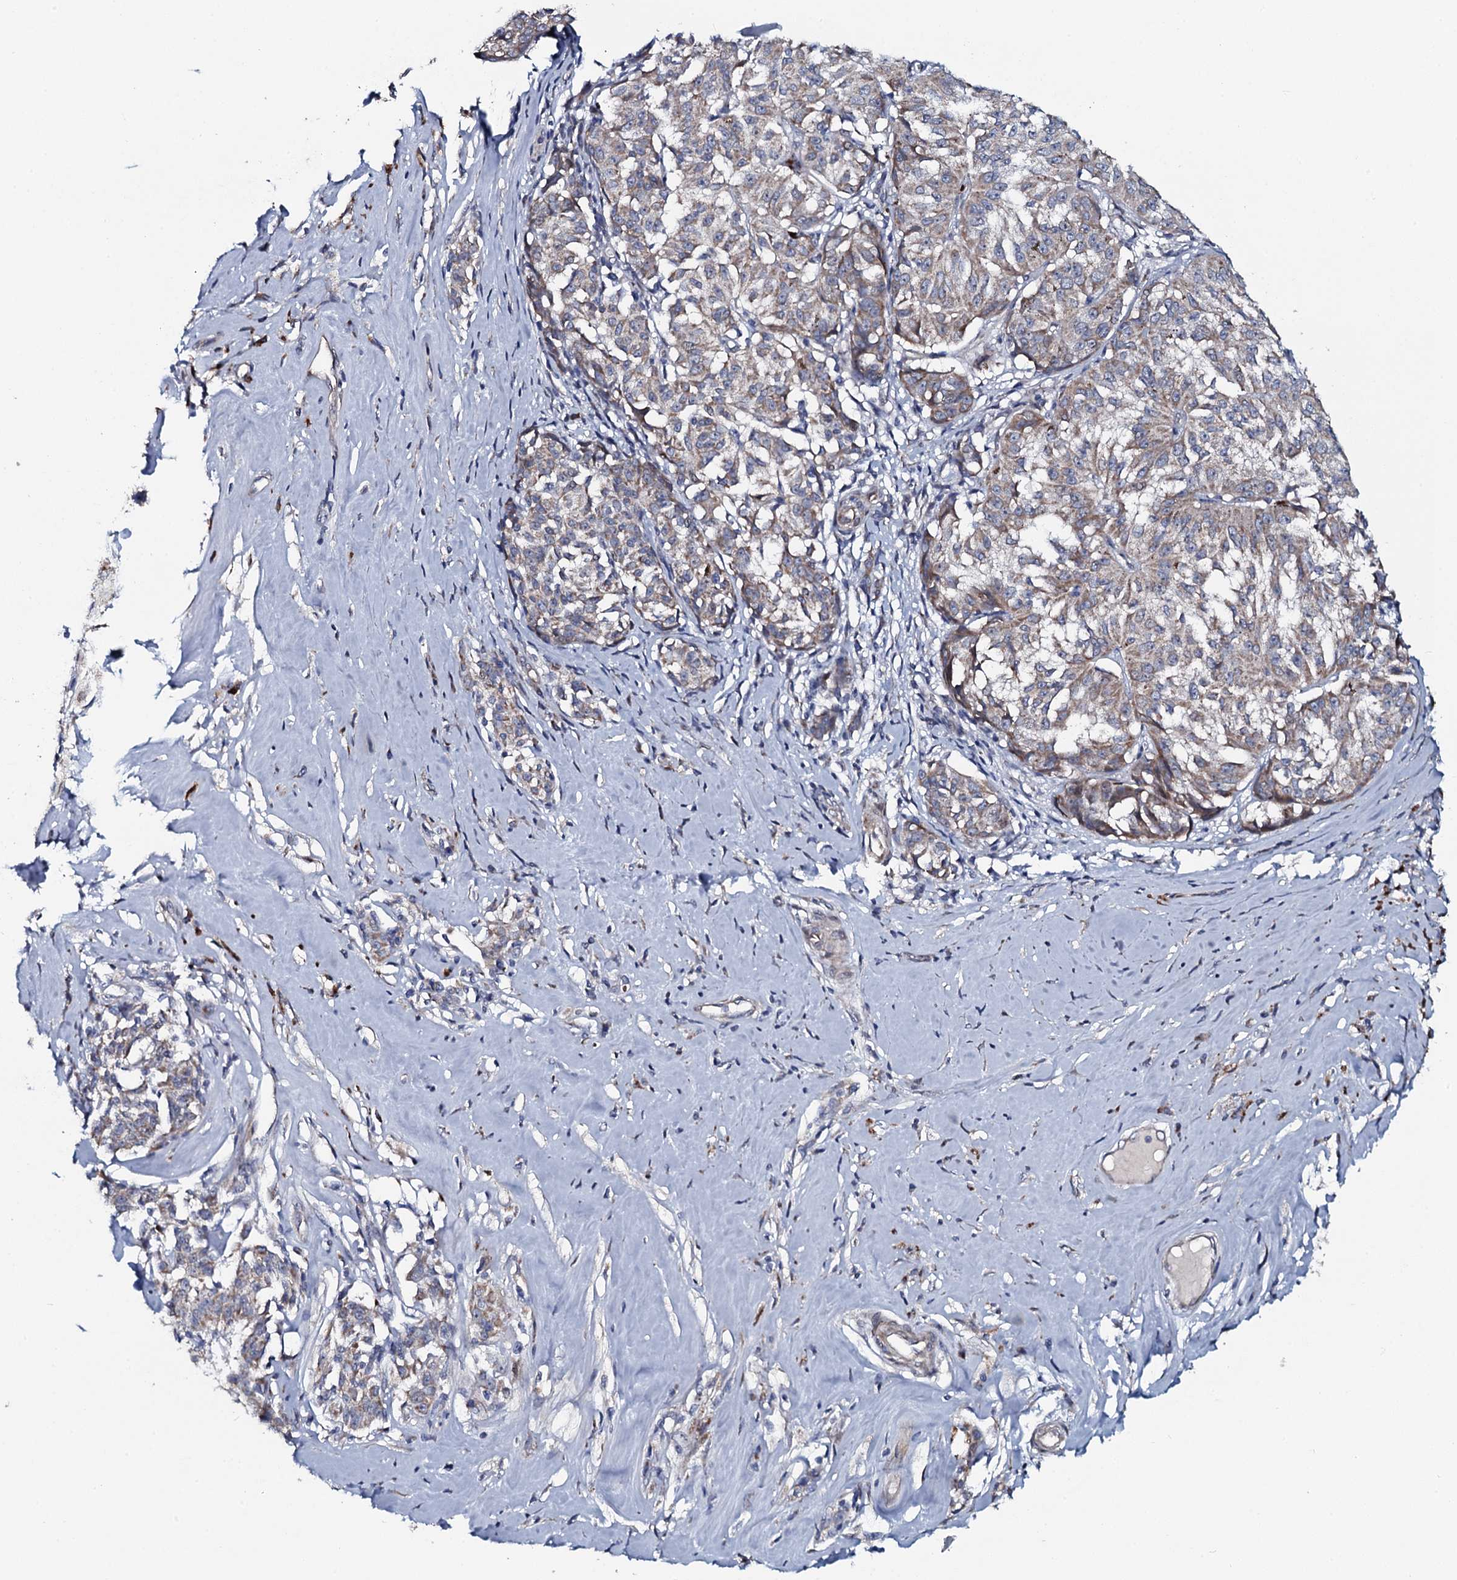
{"staining": {"intensity": "weak", "quantity": "25%-75%", "location": "cytoplasmic/membranous"}, "tissue": "melanoma", "cell_type": "Tumor cells", "image_type": "cancer", "snomed": [{"axis": "morphology", "description": "Malignant melanoma, NOS"}, {"axis": "topography", "description": "Skin"}], "caption": "The immunohistochemical stain shows weak cytoplasmic/membranous positivity in tumor cells of melanoma tissue.", "gene": "KCTD4", "patient": {"sex": "female", "age": 72}}